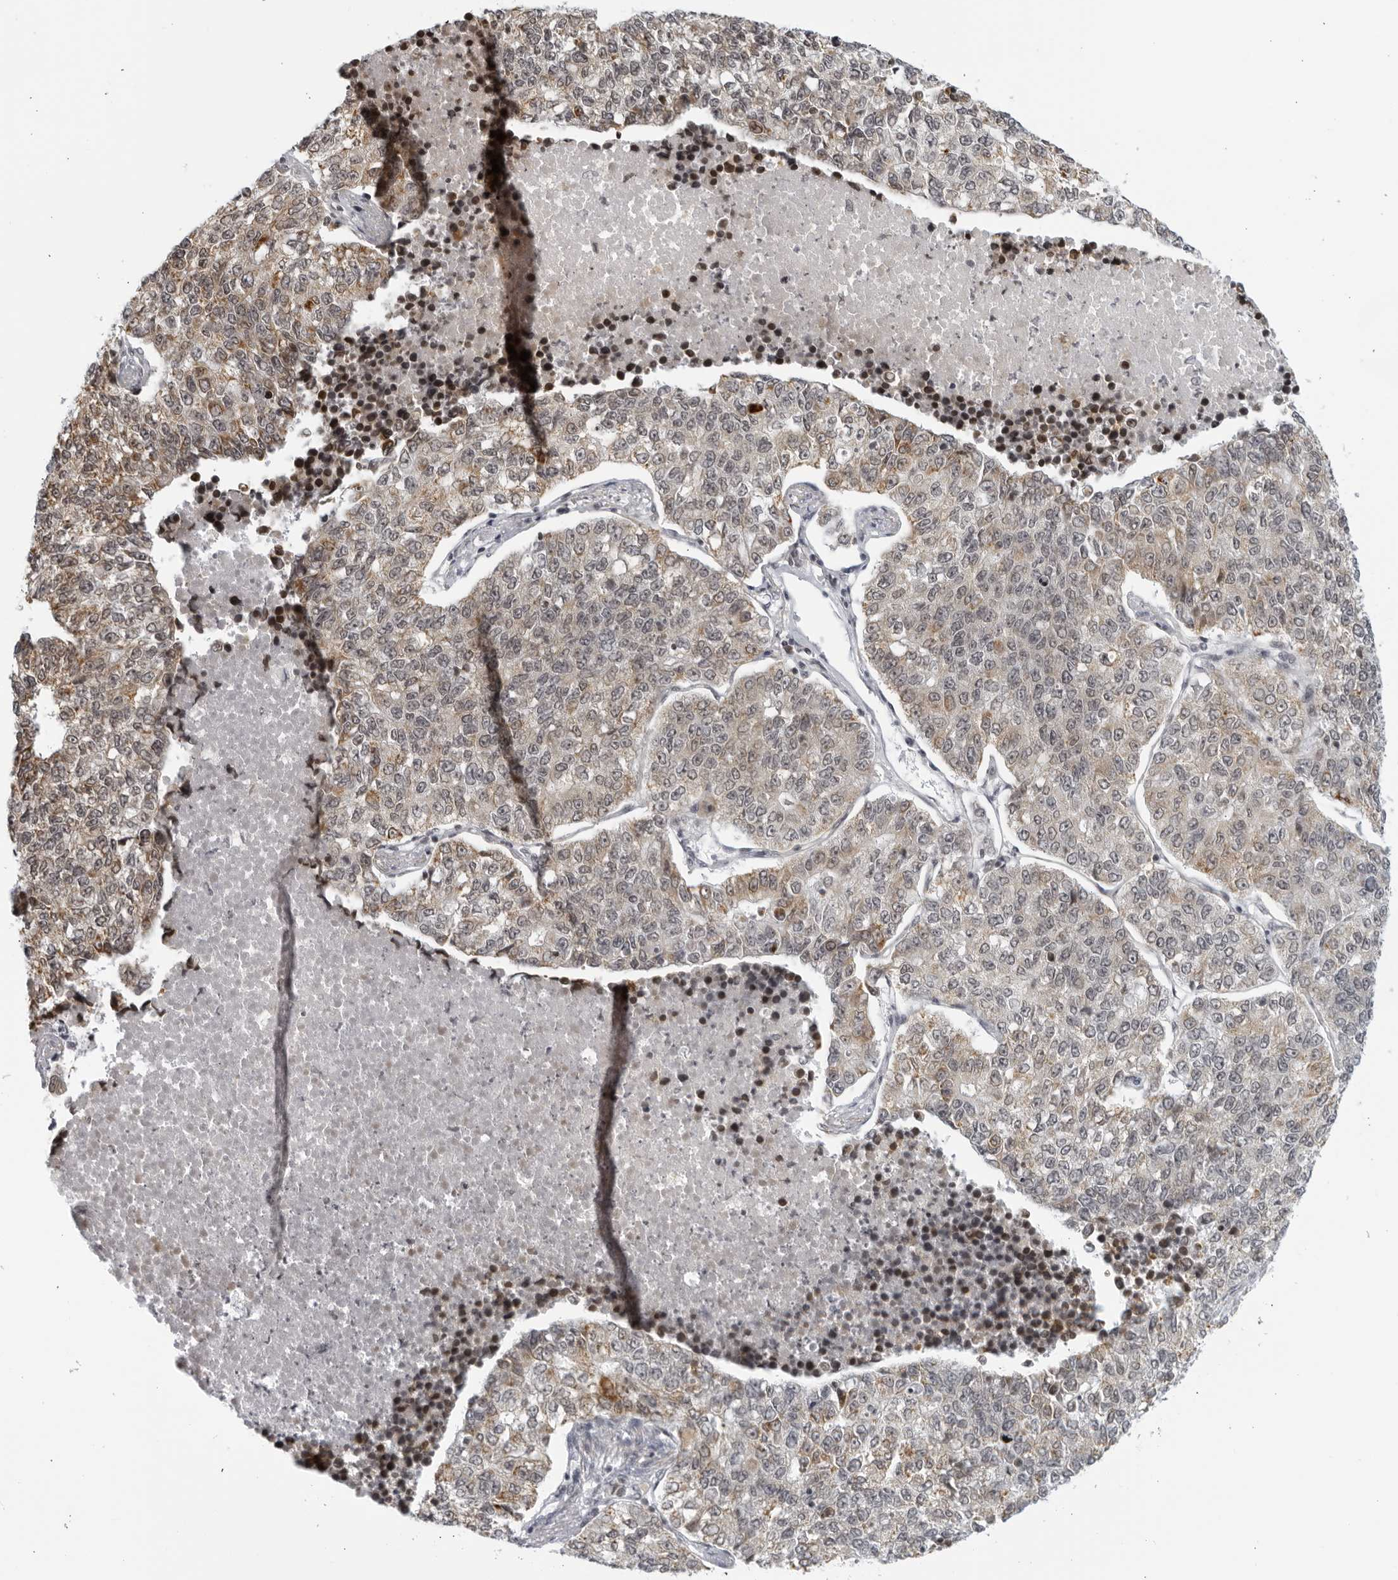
{"staining": {"intensity": "weak", "quantity": ">75%", "location": "cytoplasmic/membranous"}, "tissue": "lung cancer", "cell_type": "Tumor cells", "image_type": "cancer", "snomed": [{"axis": "morphology", "description": "Adenocarcinoma, NOS"}, {"axis": "topography", "description": "Lung"}], "caption": "Immunohistochemical staining of human lung adenocarcinoma displays low levels of weak cytoplasmic/membranous protein expression in about >75% of tumor cells.", "gene": "RAB11FIP3", "patient": {"sex": "male", "age": 49}}